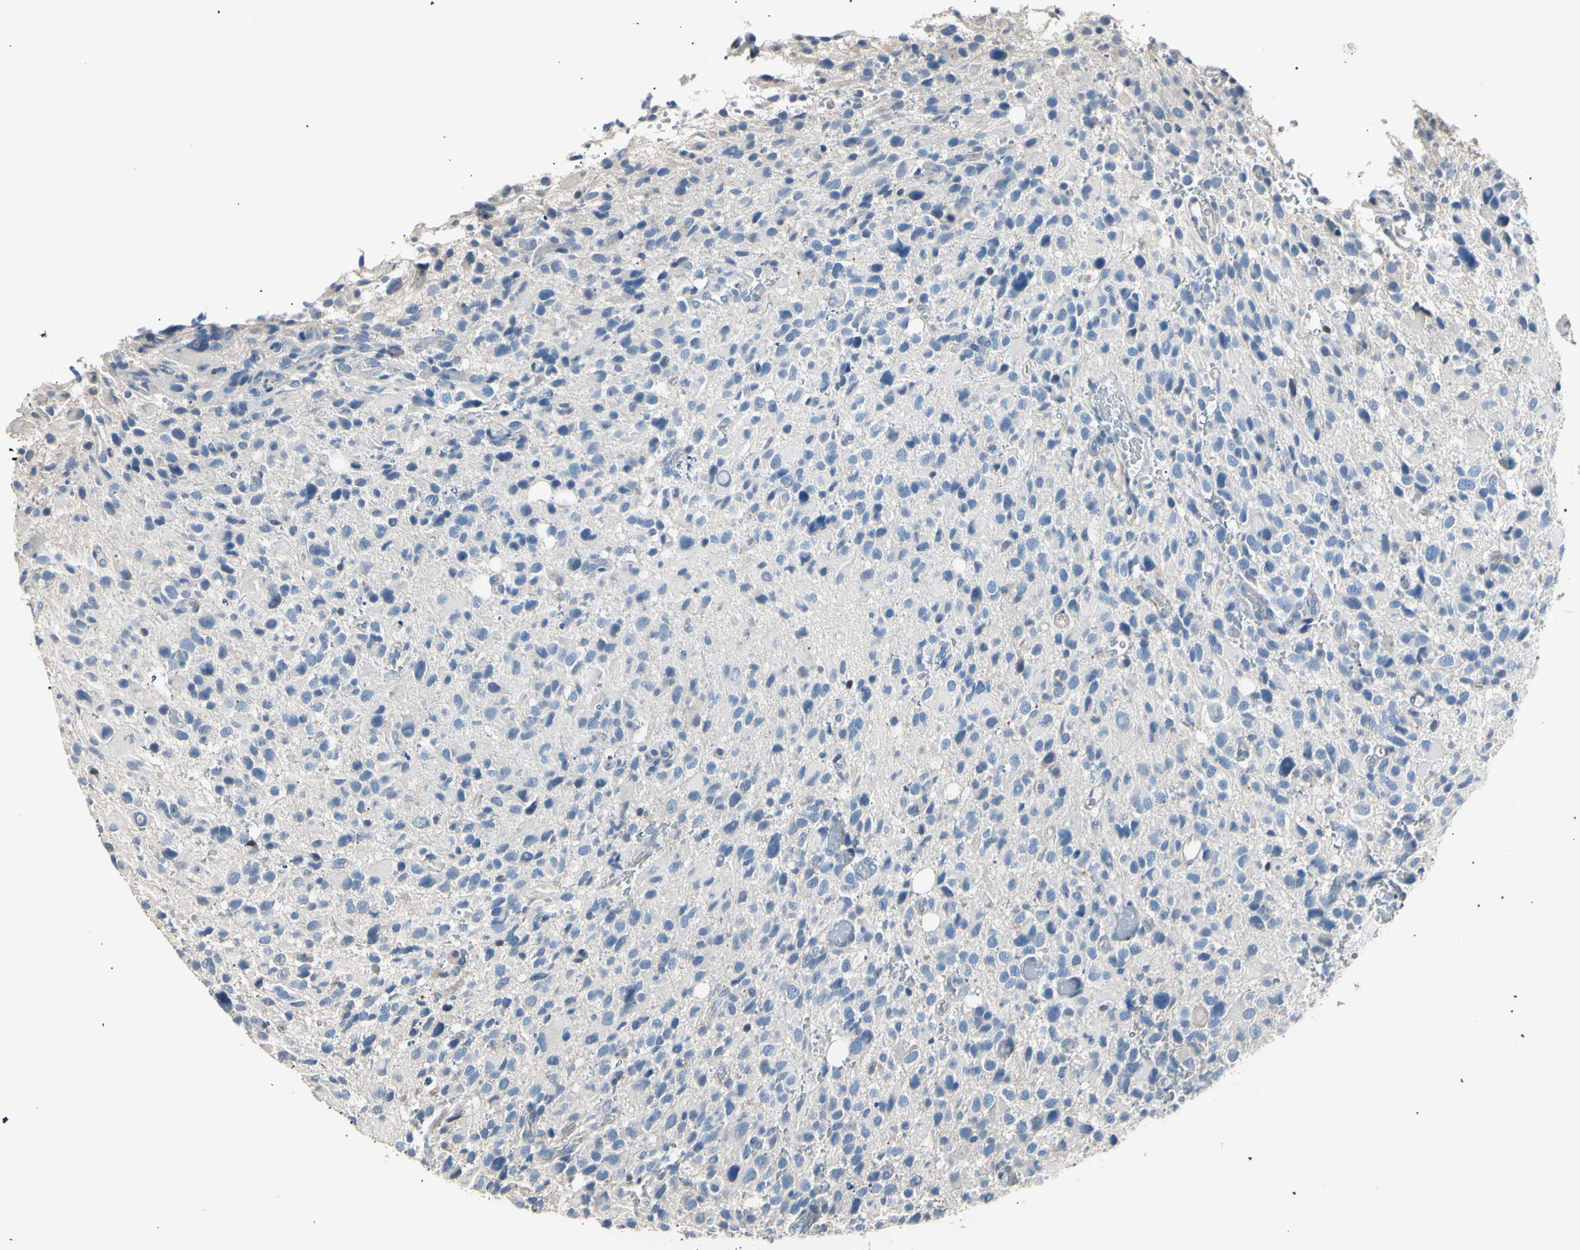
{"staining": {"intensity": "negative", "quantity": "none", "location": "none"}, "tissue": "glioma", "cell_type": "Tumor cells", "image_type": "cancer", "snomed": [{"axis": "morphology", "description": "Glioma, malignant, High grade"}, {"axis": "topography", "description": "Brain"}], "caption": "This is an immunohistochemistry (IHC) micrograph of malignant high-grade glioma. There is no expression in tumor cells.", "gene": "LDLR", "patient": {"sex": "male", "age": 48}}